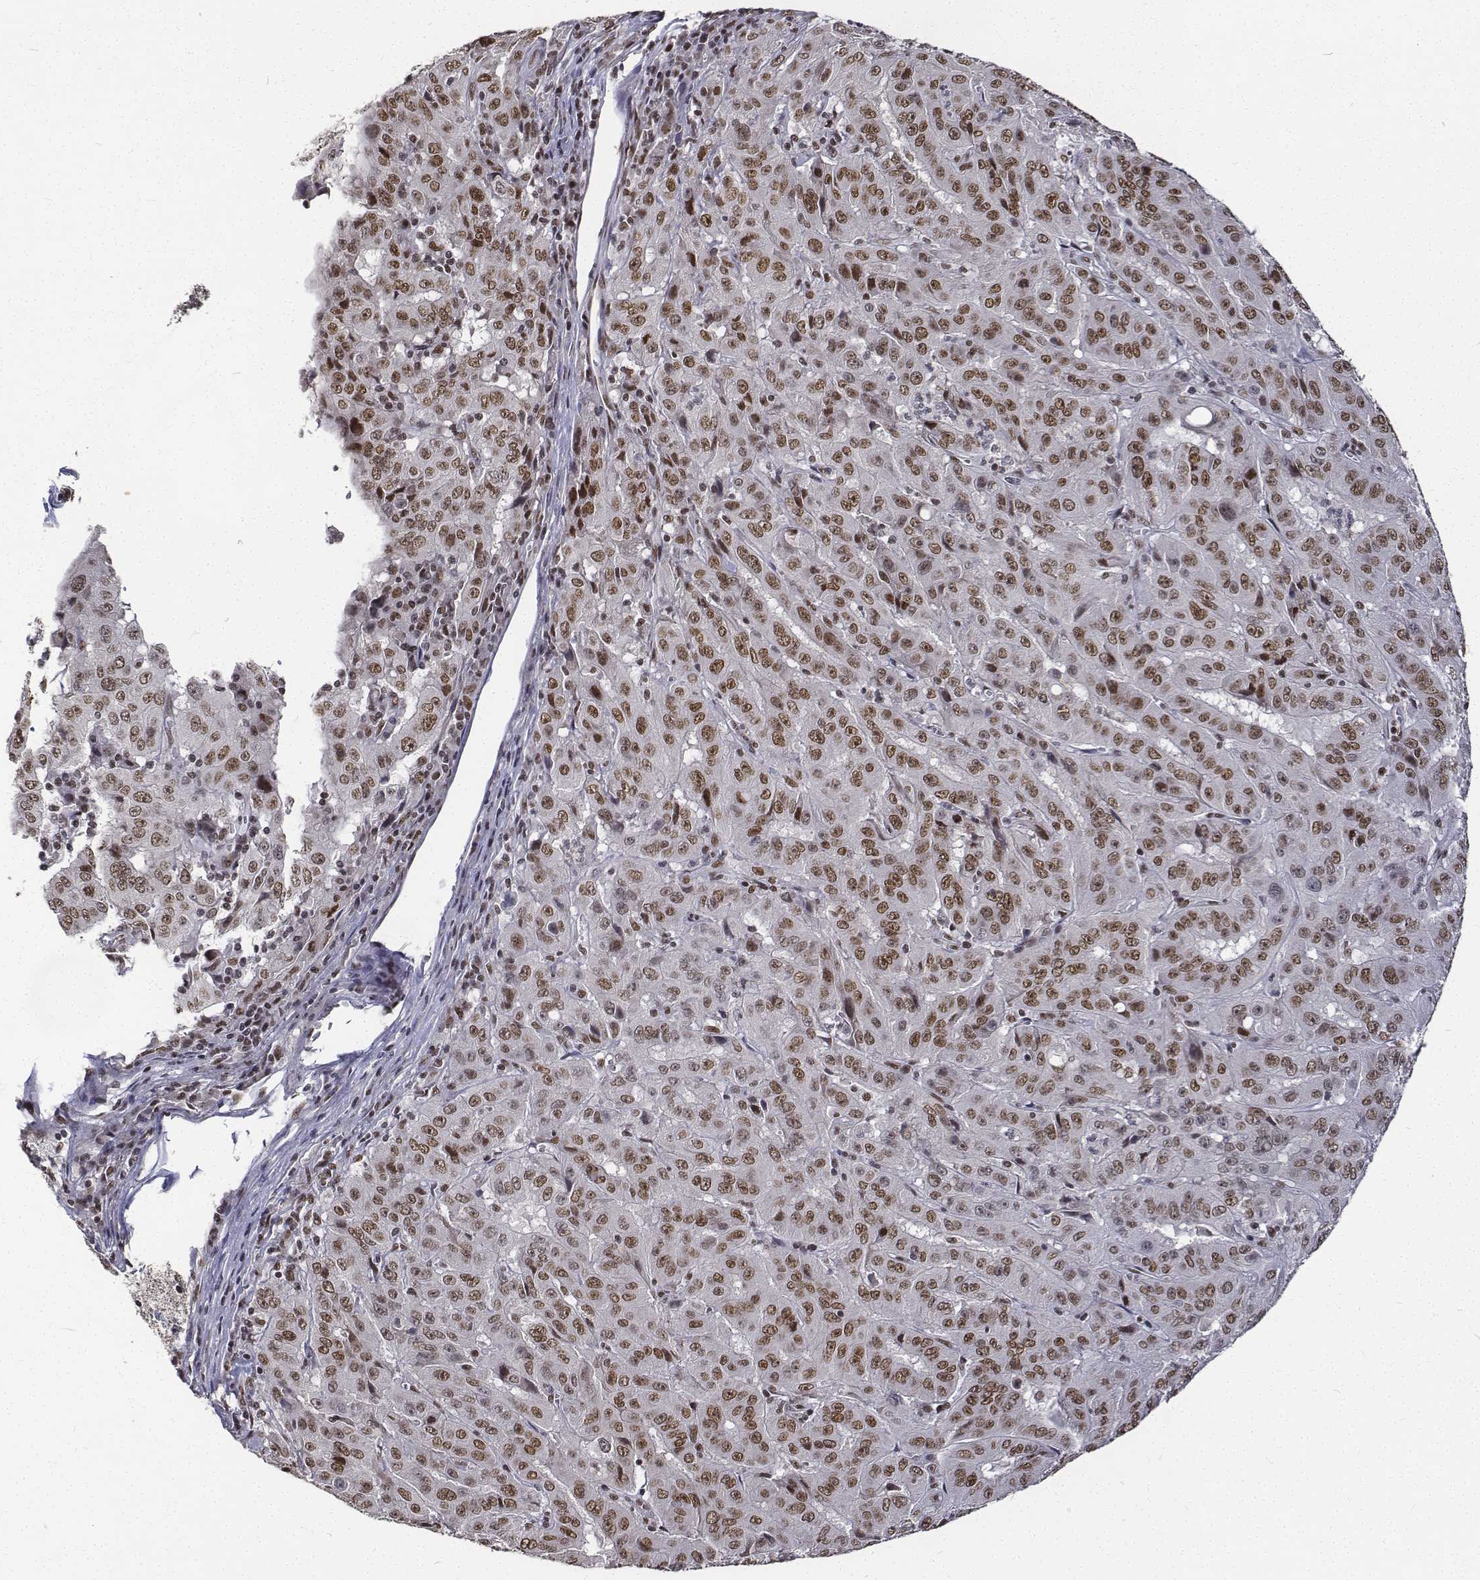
{"staining": {"intensity": "moderate", "quantity": ">75%", "location": "nuclear"}, "tissue": "pancreatic cancer", "cell_type": "Tumor cells", "image_type": "cancer", "snomed": [{"axis": "morphology", "description": "Adenocarcinoma, NOS"}, {"axis": "topography", "description": "Pancreas"}], "caption": "A histopathology image showing moderate nuclear staining in approximately >75% of tumor cells in adenocarcinoma (pancreatic), as visualized by brown immunohistochemical staining.", "gene": "ATRX", "patient": {"sex": "male", "age": 63}}